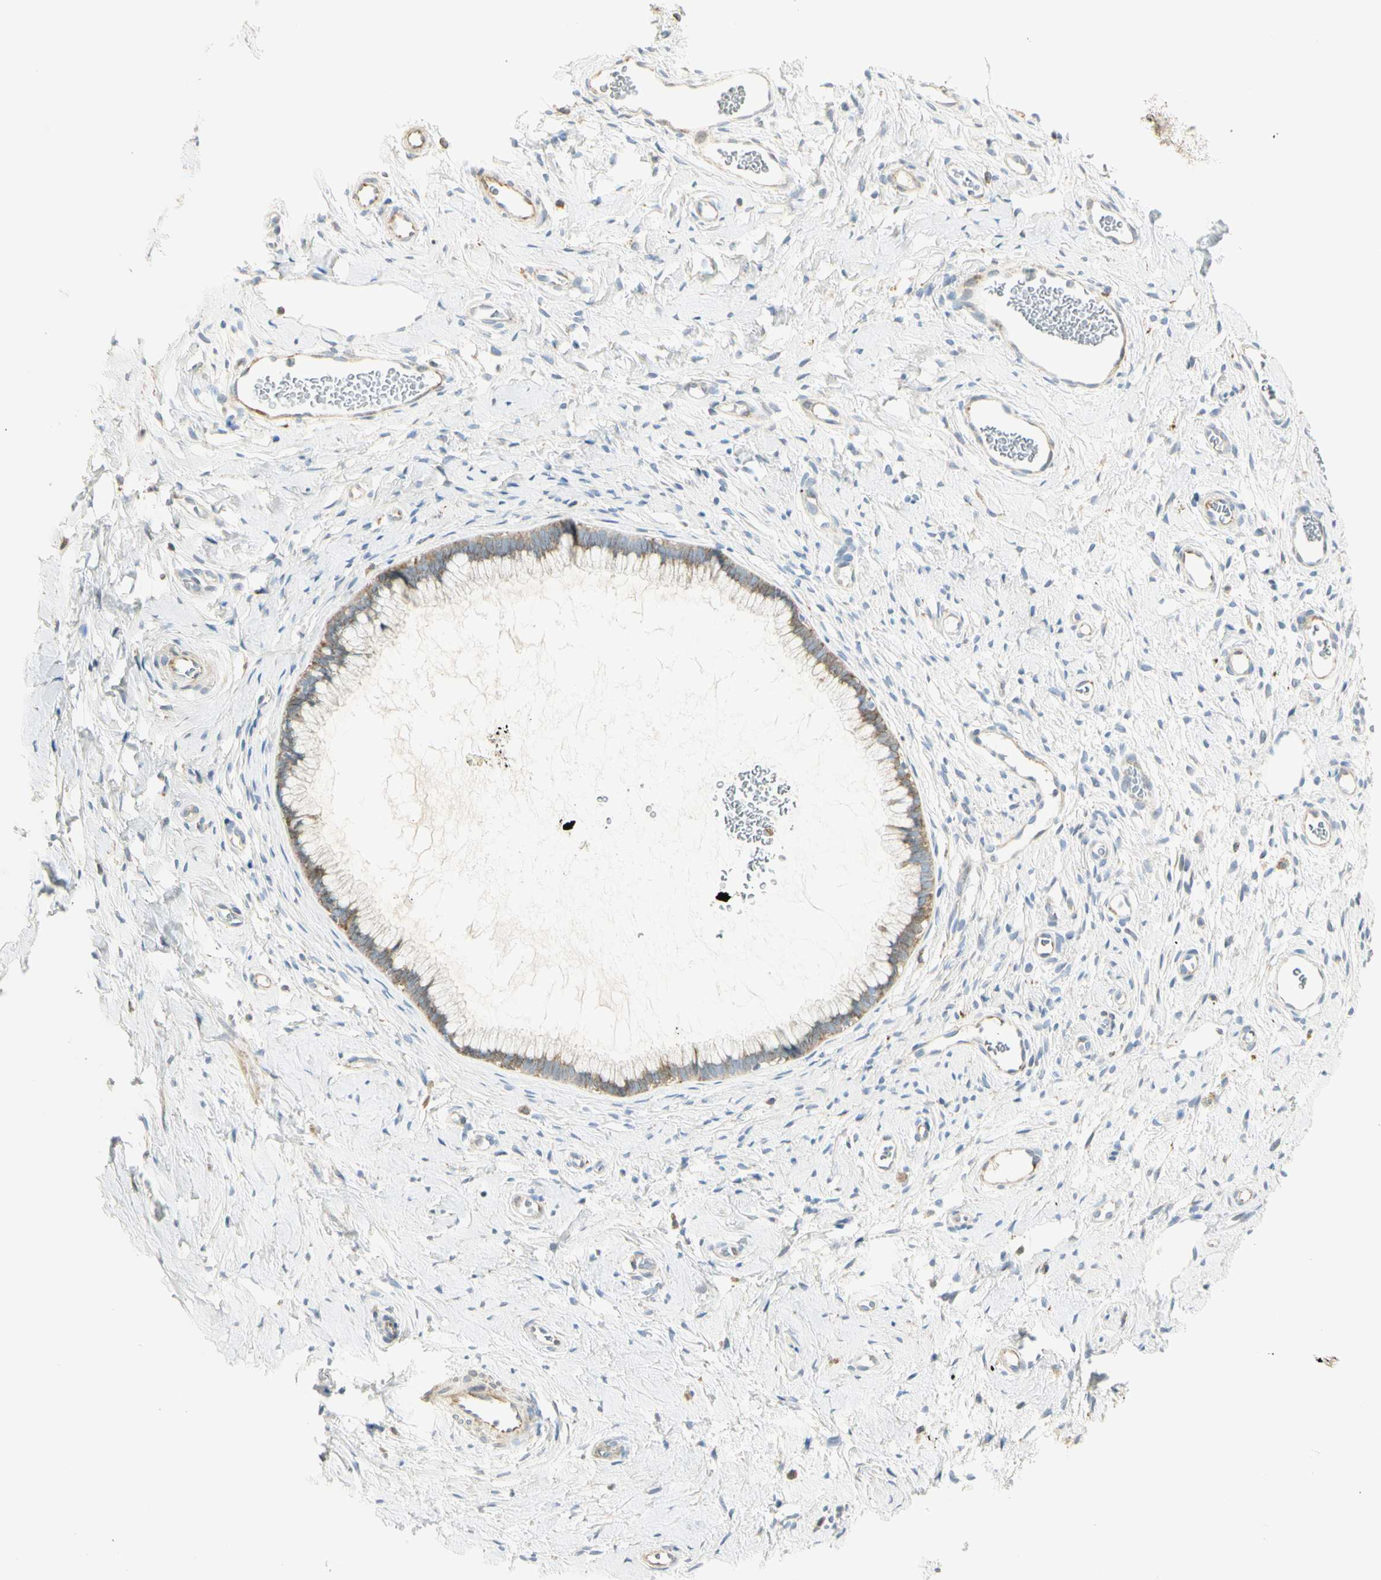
{"staining": {"intensity": "negative", "quantity": "none", "location": "none"}, "tissue": "cervix", "cell_type": "Glandular cells", "image_type": "normal", "snomed": [{"axis": "morphology", "description": "Normal tissue, NOS"}, {"axis": "topography", "description": "Cervix"}], "caption": "A histopathology image of human cervix is negative for staining in glandular cells.", "gene": "TNFSF11", "patient": {"sex": "female", "age": 65}}